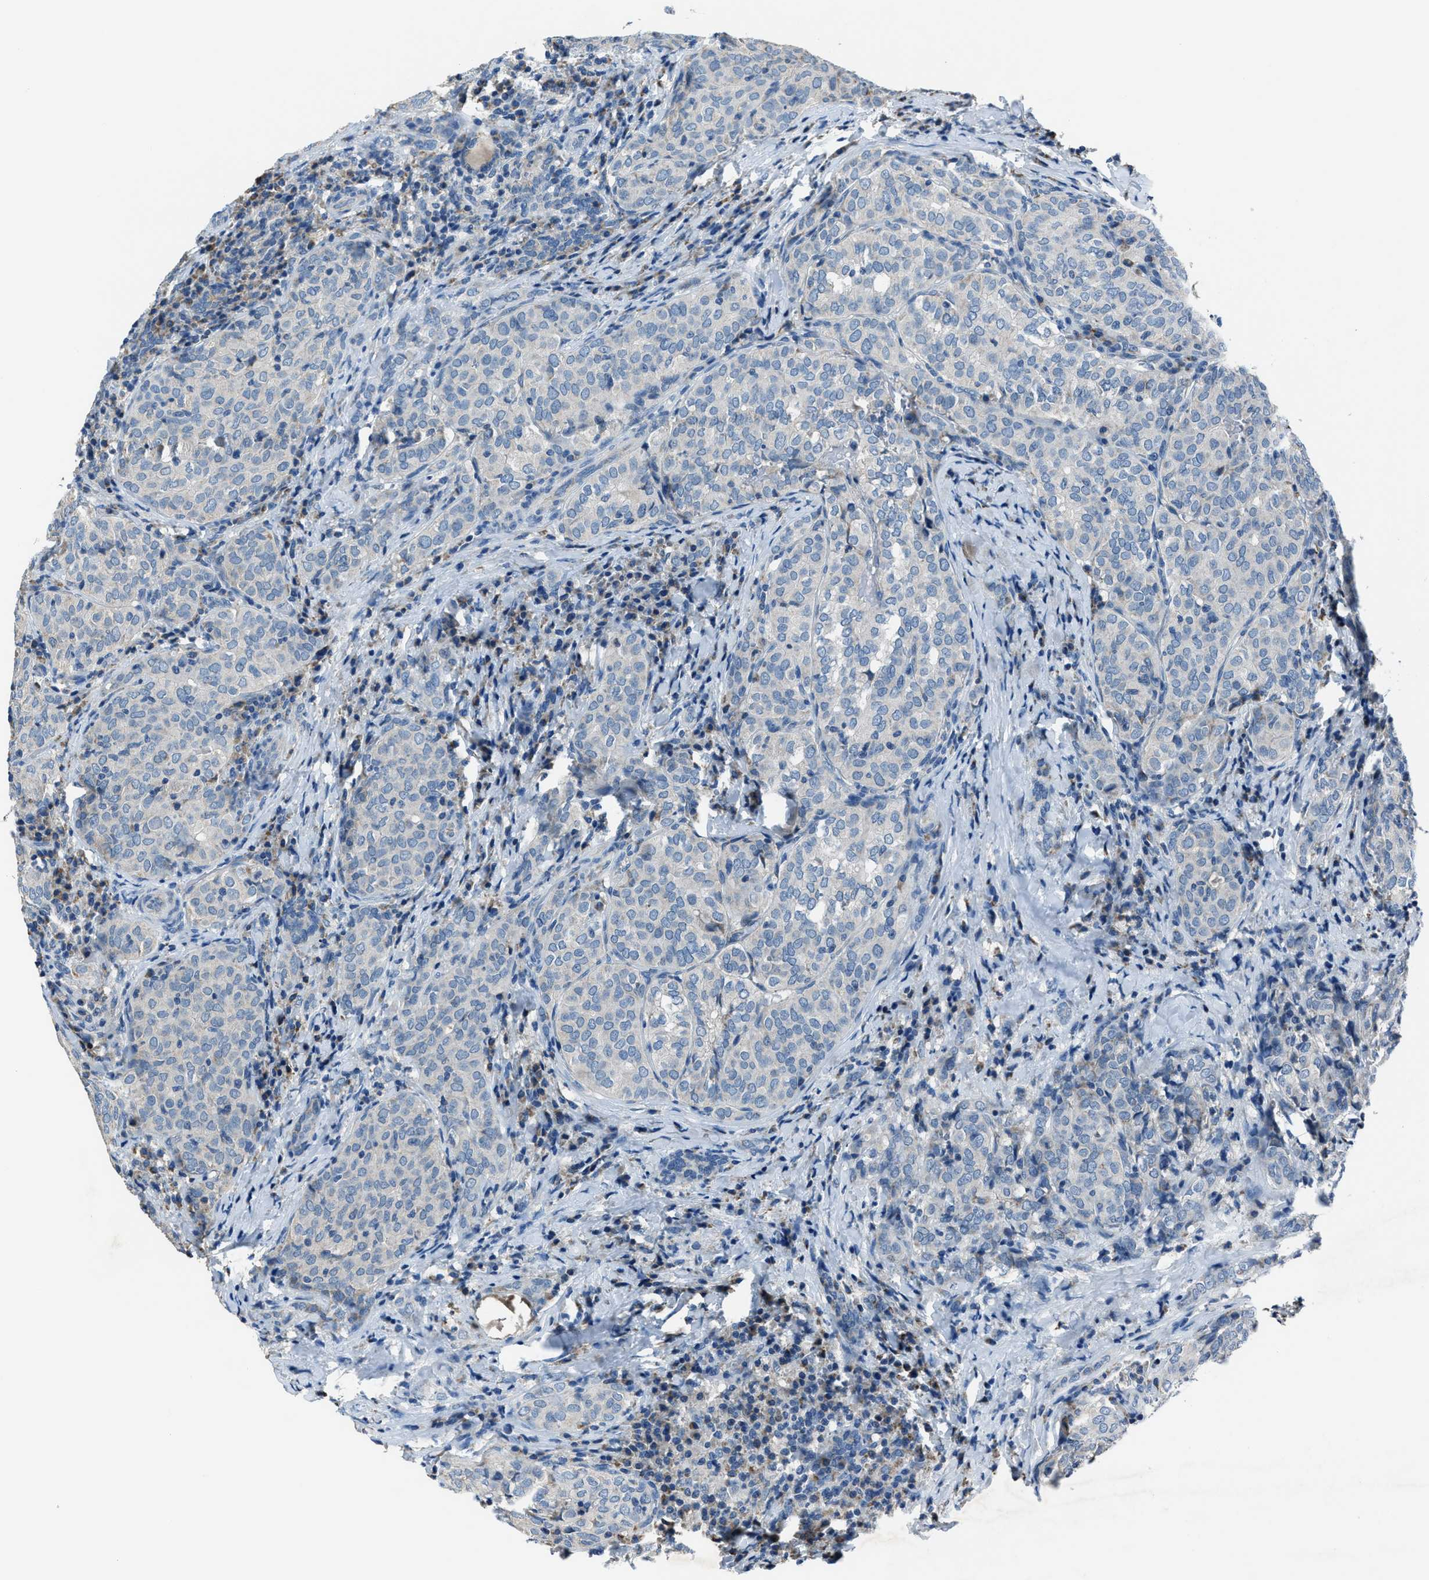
{"staining": {"intensity": "negative", "quantity": "none", "location": "none"}, "tissue": "thyroid cancer", "cell_type": "Tumor cells", "image_type": "cancer", "snomed": [{"axis": "morphology", "description": "Normal tissue, NOS"}, {"axis": "morphology", "description": "Papillary adenocarcinoma, NOS"}, {"axis": "topography", "description": "Thyroid gland"}], "caption": "High power microscopy micrograph of an immunohistochemistry micrograph of thyroid papillary adenocarcinoma, revealing no significant positivity in tumor cells. (DAB (3,3'-diaminobenzidine) immunohistochemistry with hematoxylin counter stain).", "gene": "ADAM2", "patient": {"sex": "female", "age": 30}}